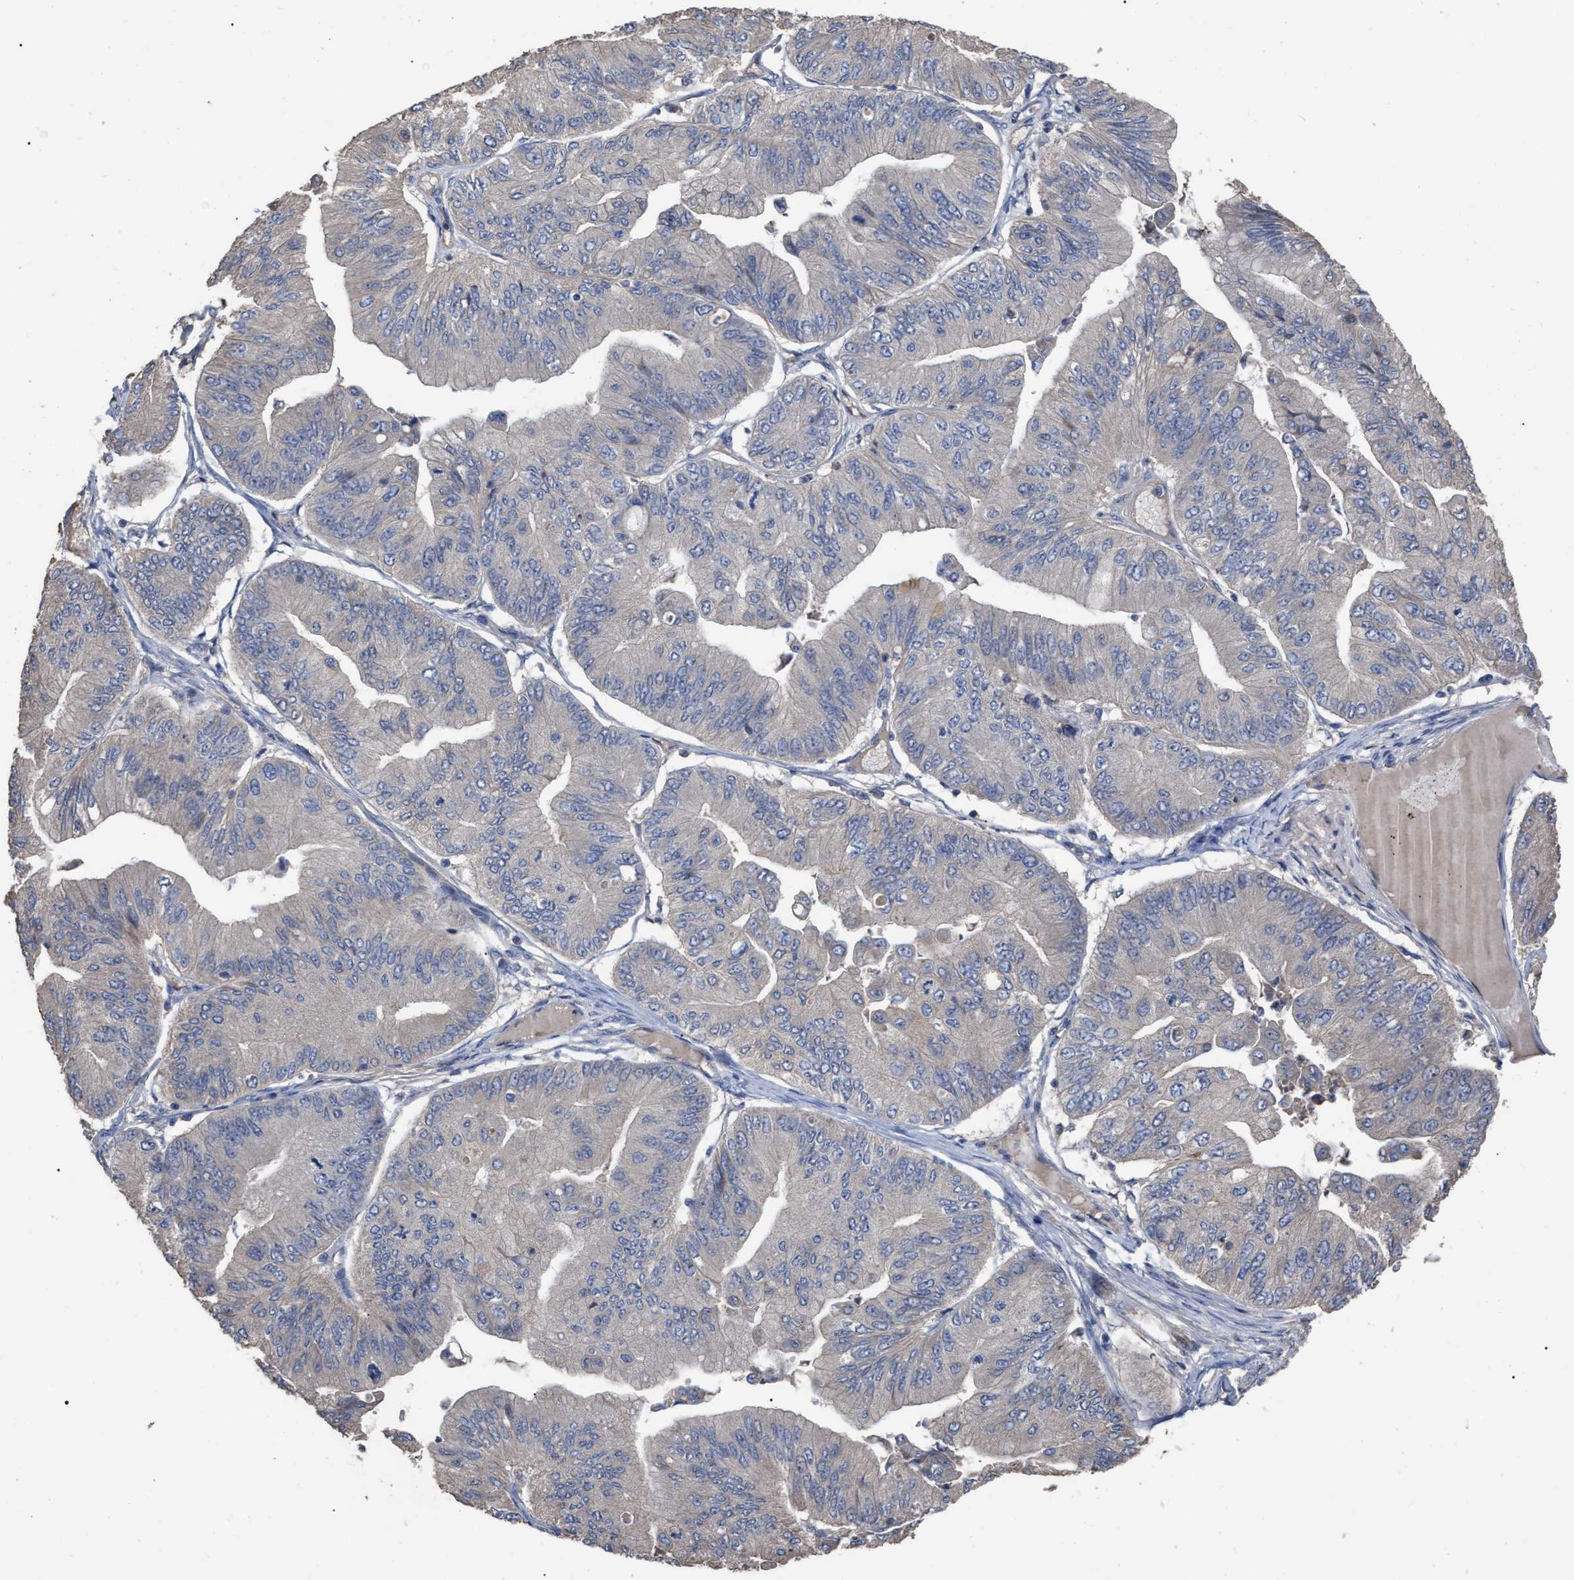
{"staining": {"intensity": "negative", "quantity": "none", "location": "none"}, "tissue": "ovarian cancer", "cell_type": "Tumor cells", "image_type": "cancer", "snomed": [{"axis": "morphology", "description": "Cystadenocarcinoma, mucinous, NOS"}, {"axis": "topography", "description": "Ovary"}], "caption": "The image shows no staining of tumor cells in ovarian mucinous cystadenocarcinoma.", "gene": "BTN2A1", "patient": {"sex": "female", "age": 61}}